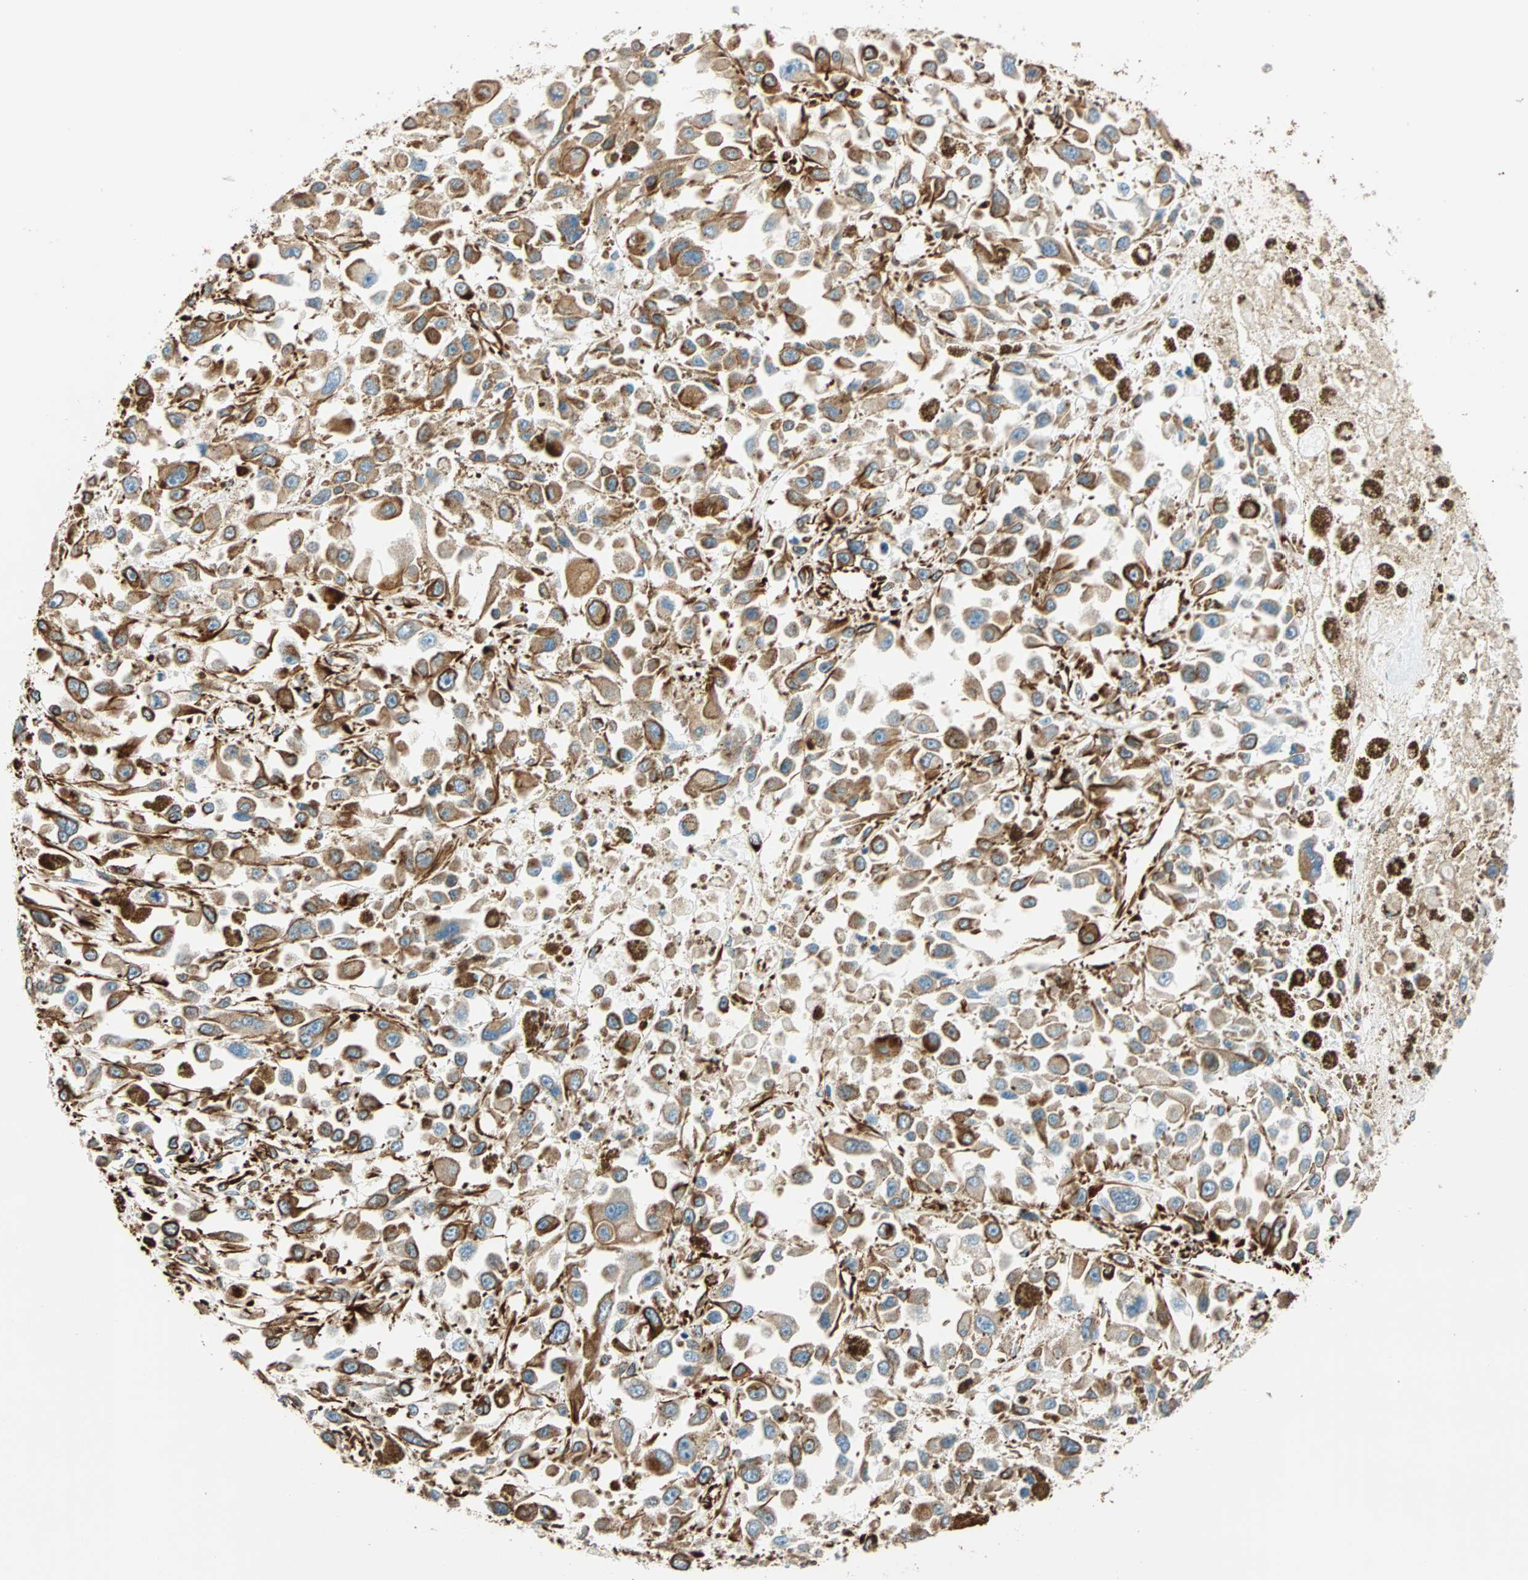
{"staining": {"intensity": "moderate", "quantity": ">75%", "location": "cytoplasmic/membranous"}, "tissue": "melanoma", "cell_type": "Tumor cells", "image_type": "cancer", "snomed": [{"axis": "morphology", "description": "Malignant melanoma, Metastatic site"}, {"axis": "topography", "description": "Lymph node"}], "caption": "Immunohistochemistry (IHC) (DAB) staining of human malignant melanoma (metastatic site) demonstrates moderate cytoplasmic/membranous protein positivity in approximately >75% of tumor cells.", "gene": "NES", "patient": {"sex": "male", "age": 59}}